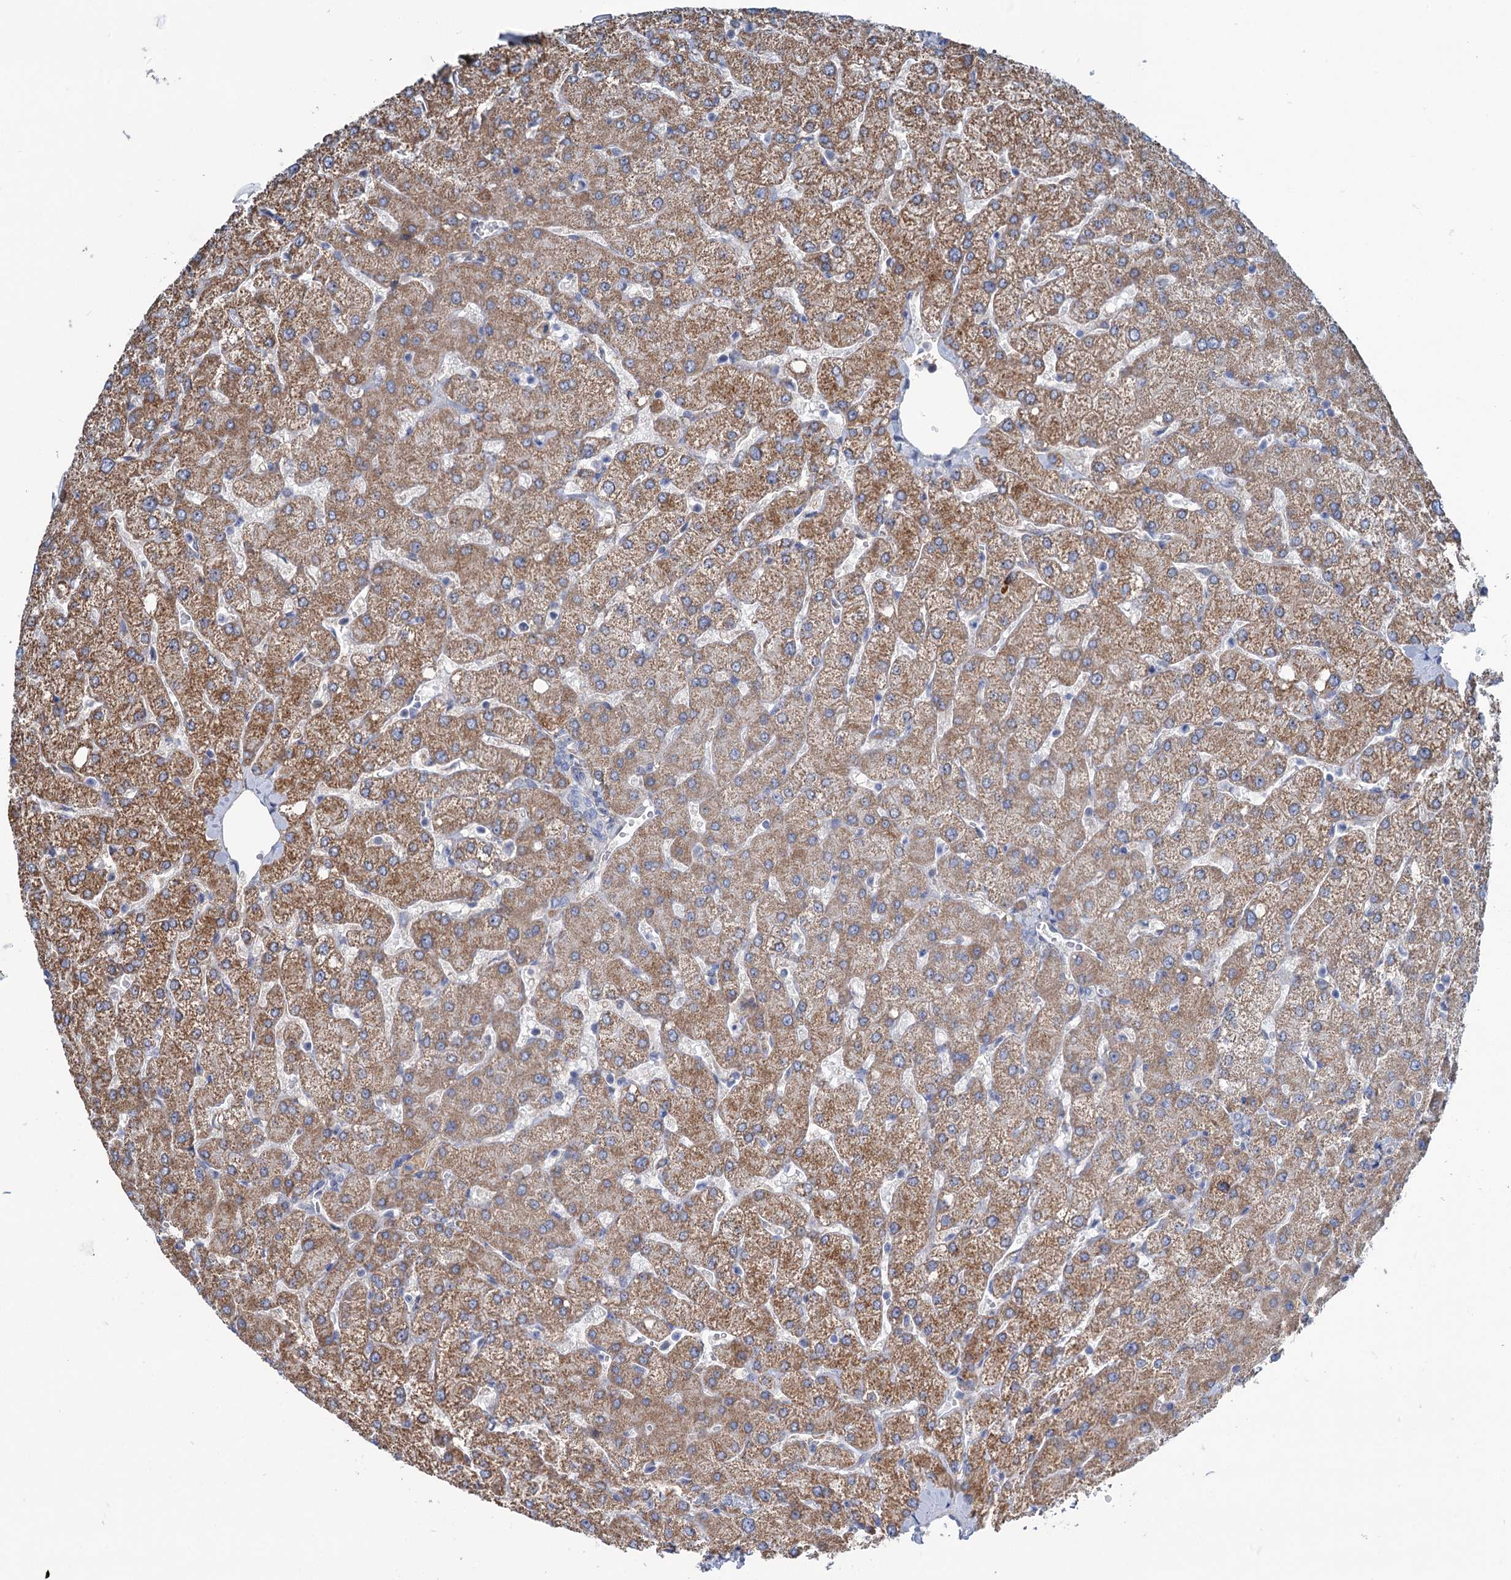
{"staining": {"intensity": "negative", "quantity": "none", "location": "none"}, "tissue": "liver", "cell_type": "Cholangiocytes", "image_type": "normal", "snomed": [{"axis": "morphology", "description": "Normal tissue, NOS"}, {"axis": "topography", "description": "Liver"}], "caption": "Cholangiocytes are negative for brown protein staining in normal liver. The staining was performed using DAB to visualize the protein expression in brown, while the nuclei were stained in blue with hematoxylin (Magnification: 20x).", "gene": "LPIN1", "patient": {"sex": "female", "age": 54}}